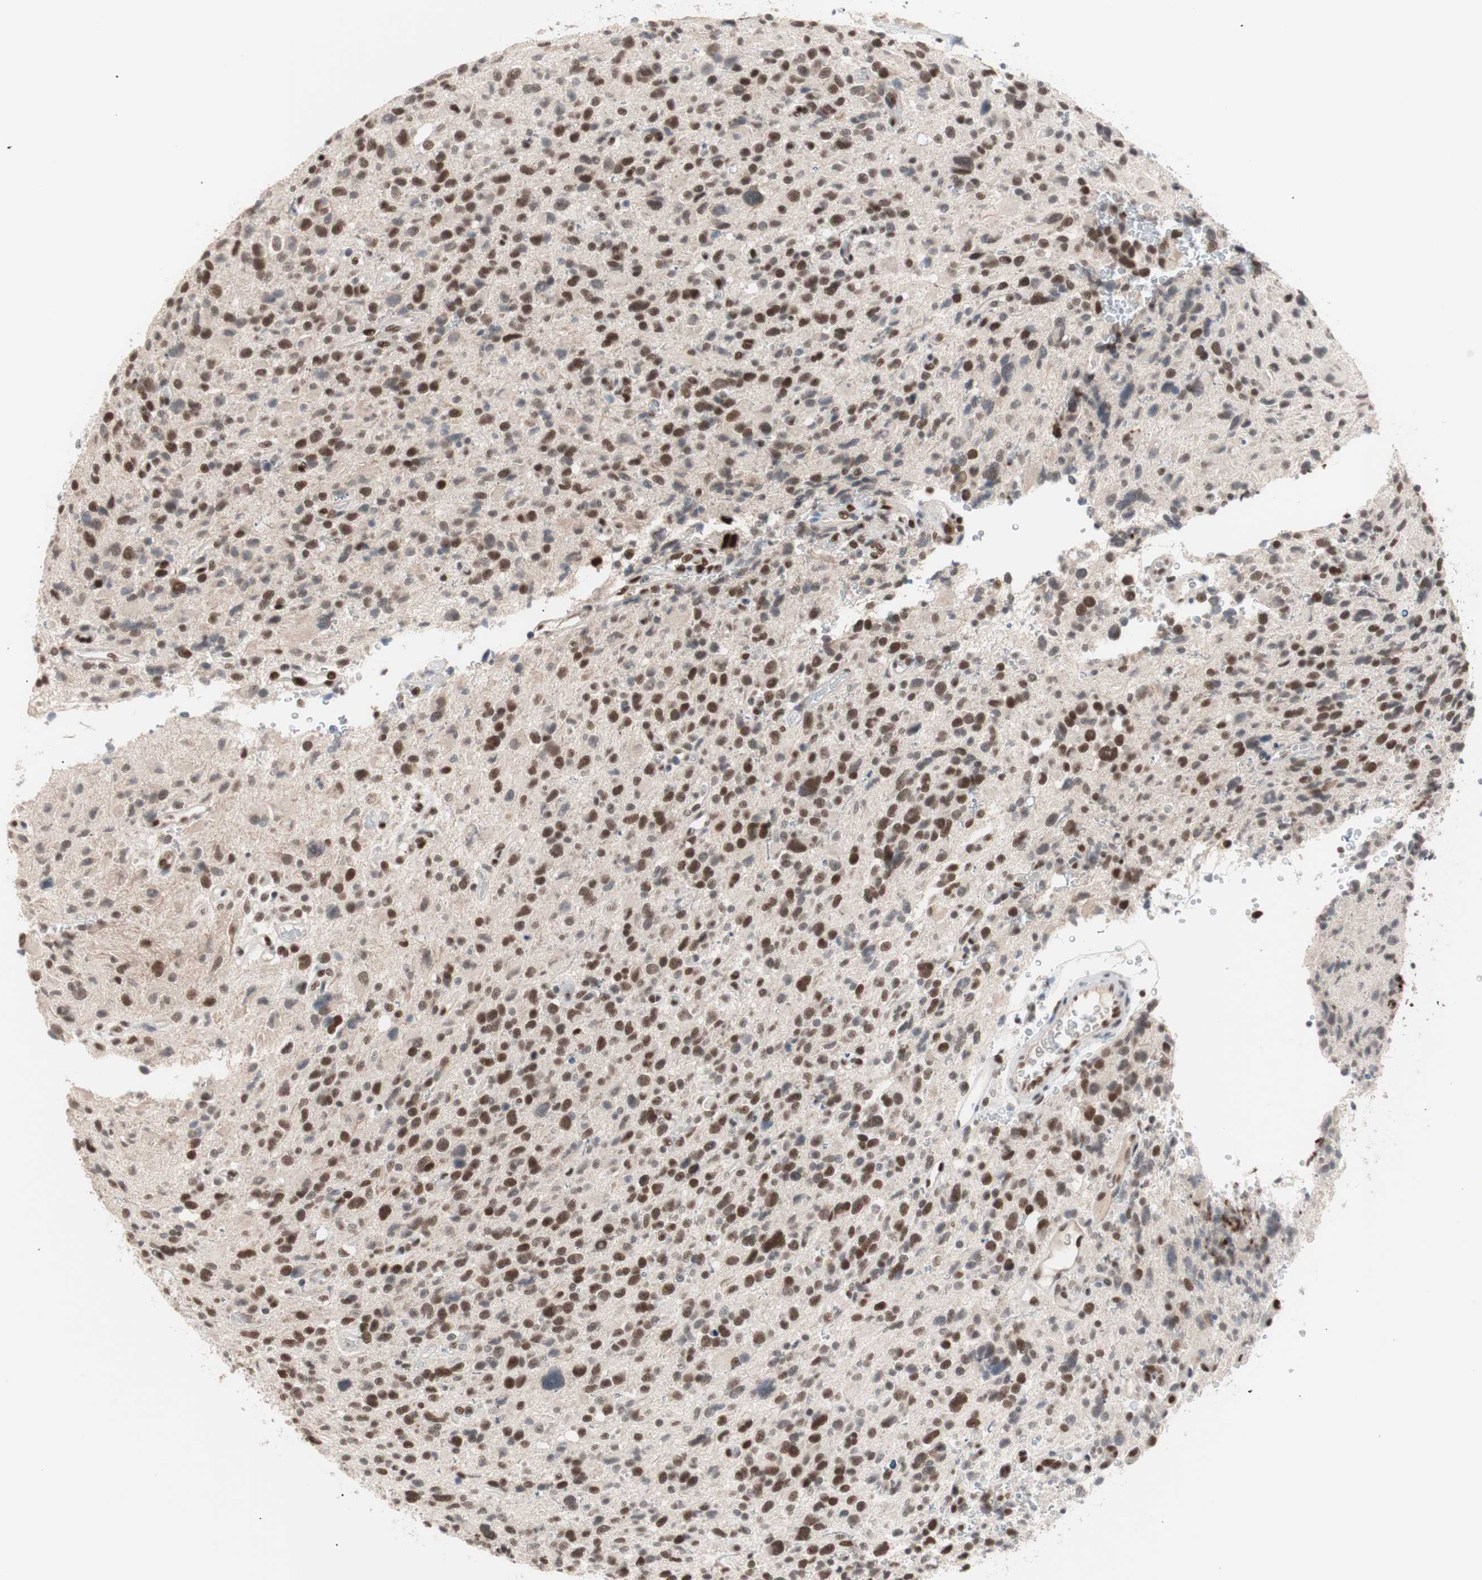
{"staining": {"intensity": "strong", "quantity": "25%-75%", "location": "nuclear"}, "tissue": "glioma", "cell_type": "Tumor cells", "image_type": "cancer", "snomed": [{"axis": "morphology", "description": "Glioma, malignant, High grade"}, {"axis": "topography", "description": "Brain"}], "caption": "High-magnification brightfield microscopy of malignant glioma (high-grade) stained with DAB (3,3'-diaminobenzidine) (brown) and counterstained with hematoxylin (blue). tumor cells exhibit strong nuclear positivity is identified in about25%-75% of cells.", "gene": "LIG3", "patient": {"sex": "male", "age": 48}}